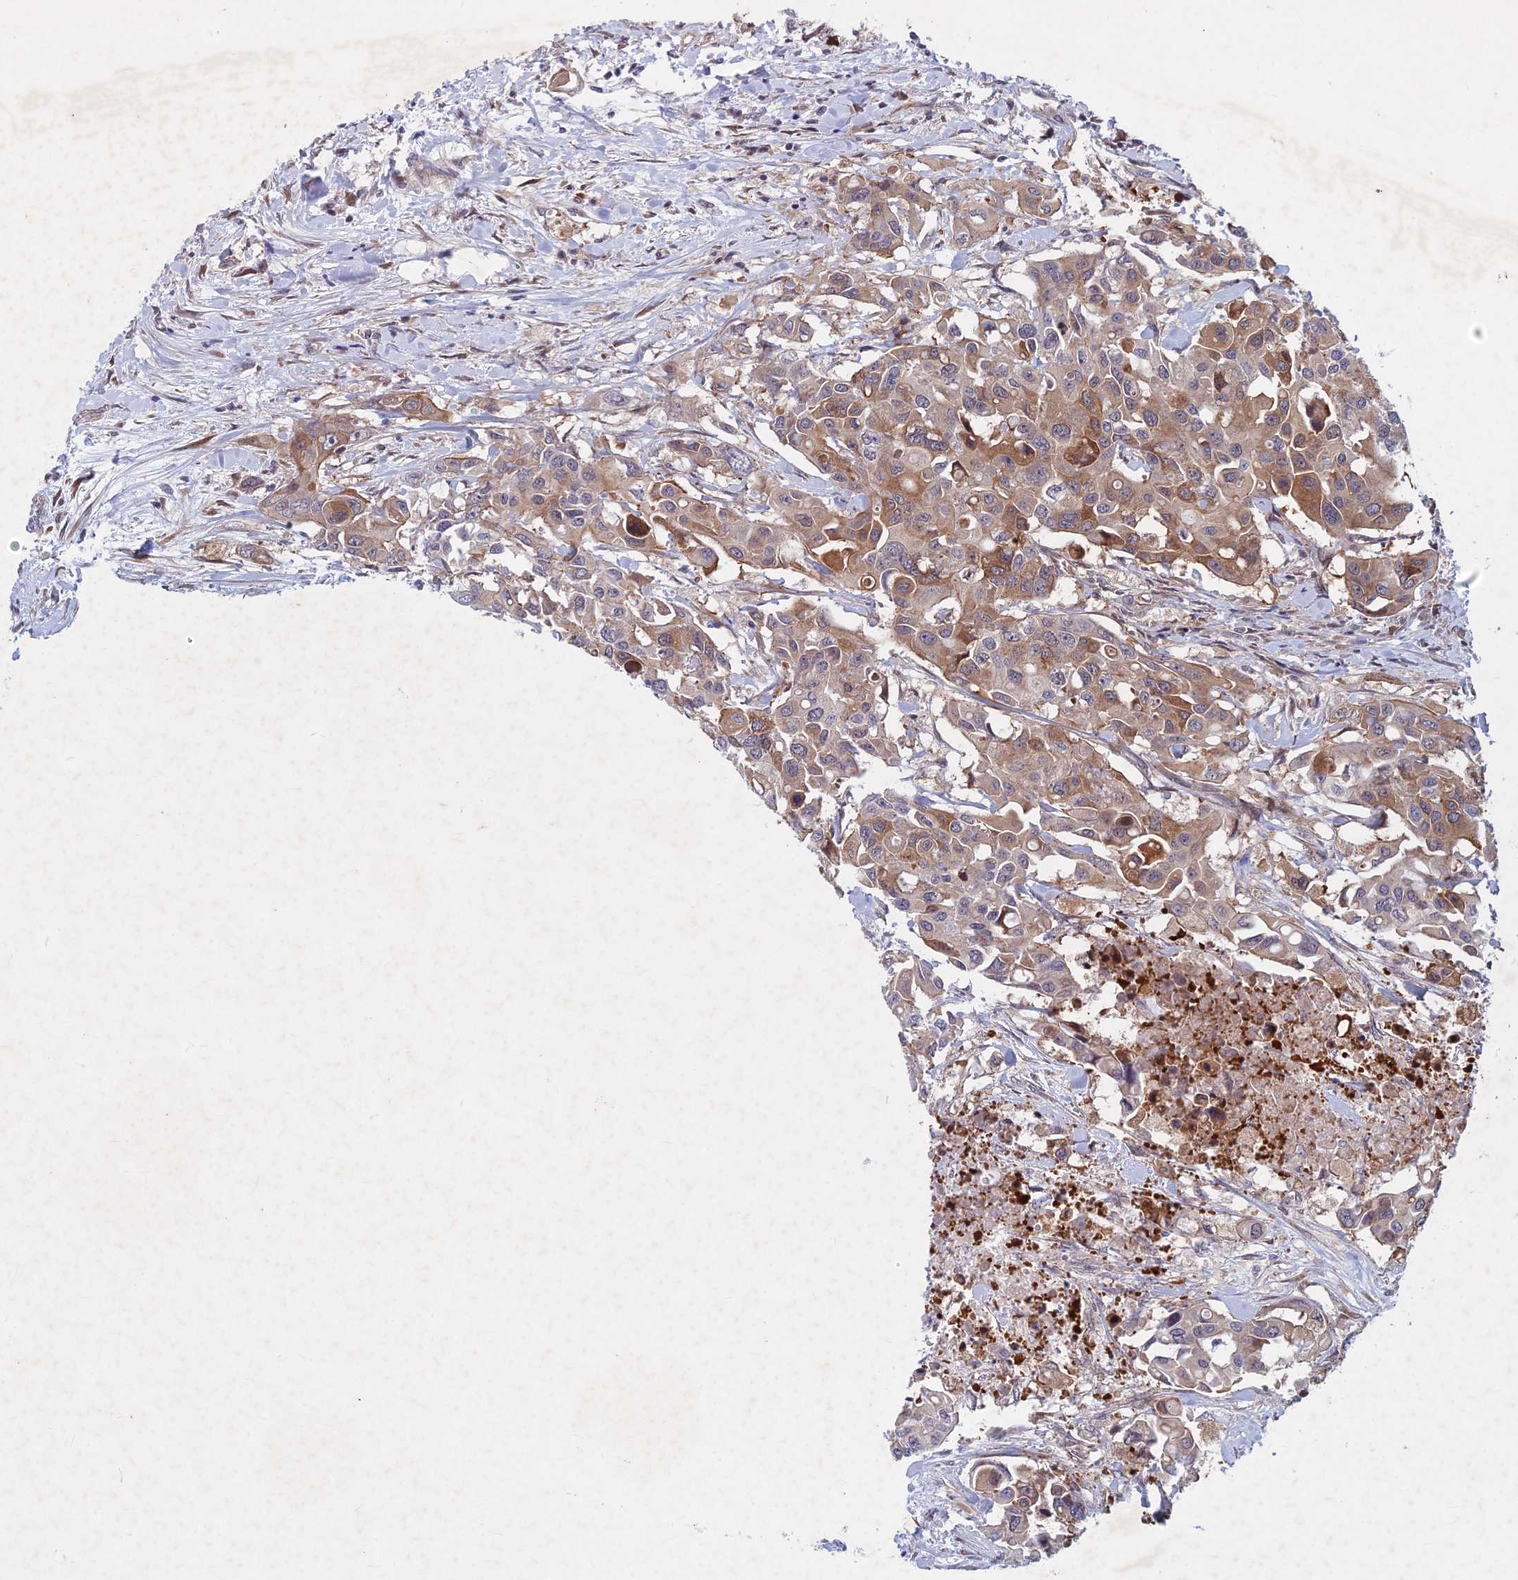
{"staining": {"intensity": "moderate", "quantity": ">75%", "location": "cytoplasmic/membranous"}, "tissue": "colorectal cancer", "cell_type": "Tumor cells", "image_type": "cancer", "snomed": [{"axis": "morphology", "description": "Adenocarcinoma, NOS"}, {"axis": "topography", "description": "Colon"}], "caption": "This photomicrograph shows colorectal adenocarcinoma stained with IHC to label a protein in brown. The cytoplasmic/membranous of tumor cells show moderate positivity for the protein. Nuclei are counter-stained blue.", "gene": "PTHLH", "patient": {"sex": "male", "age": 77}}